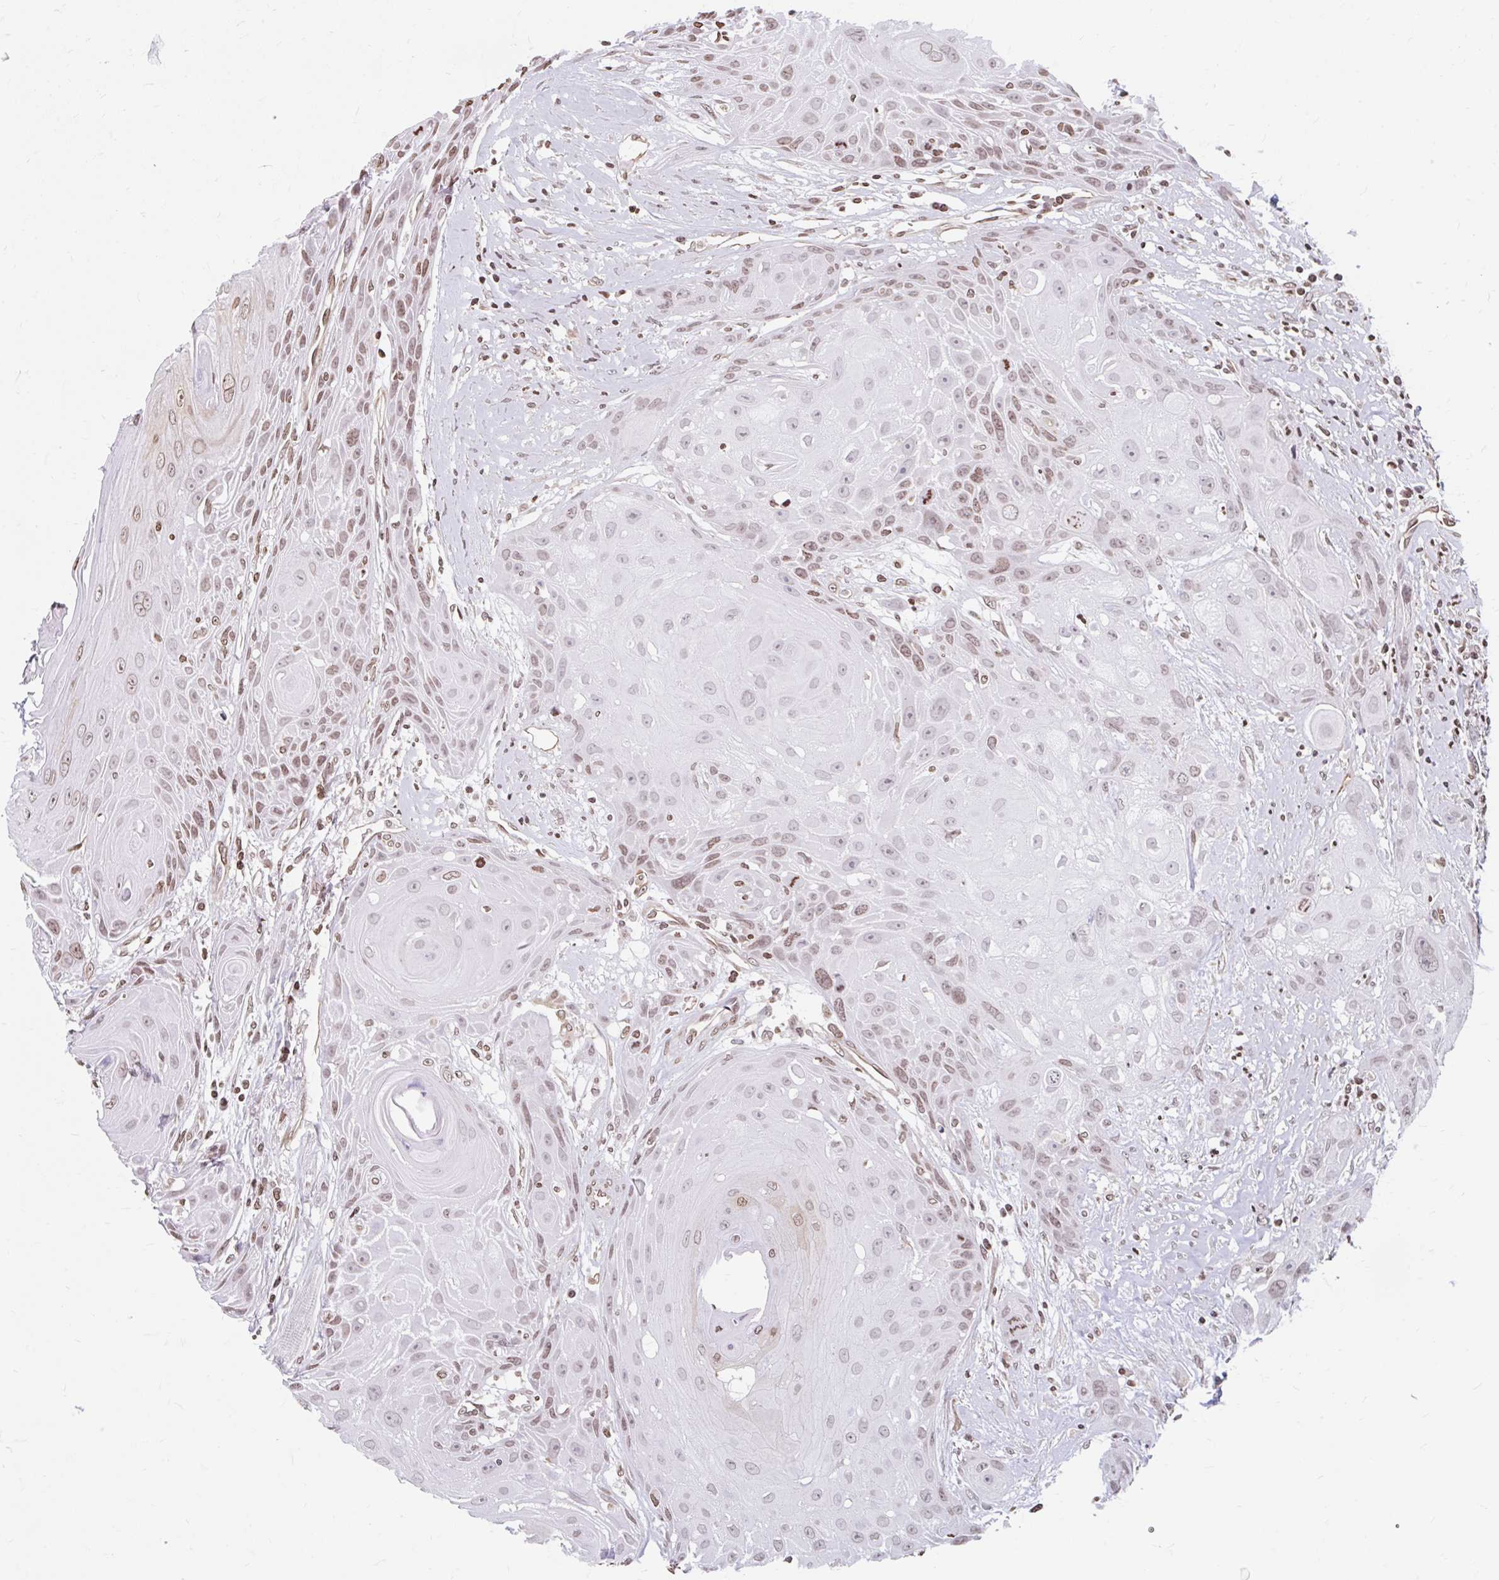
{"staining": {"intensity": "moderate", "quantity": "25%-75%", "location": "nuclear"}, "tissue": "head and neck cancer", "cell_type": "Tumor cells", "image_type": "cancer", "snomed": [{"axis": "morphology", "description": "Squamous cell carcinoma, NOS"}, {"axis": "topography", "description": "Head-Neck"}], "caption": "Moderate nuclear protein positivity is identified in approximately 25%-75% of tumor cells in squamous cell carcinoma (head and neck).", "gene": "ORC3", "patient": {"sex": "female", "age": 73}}